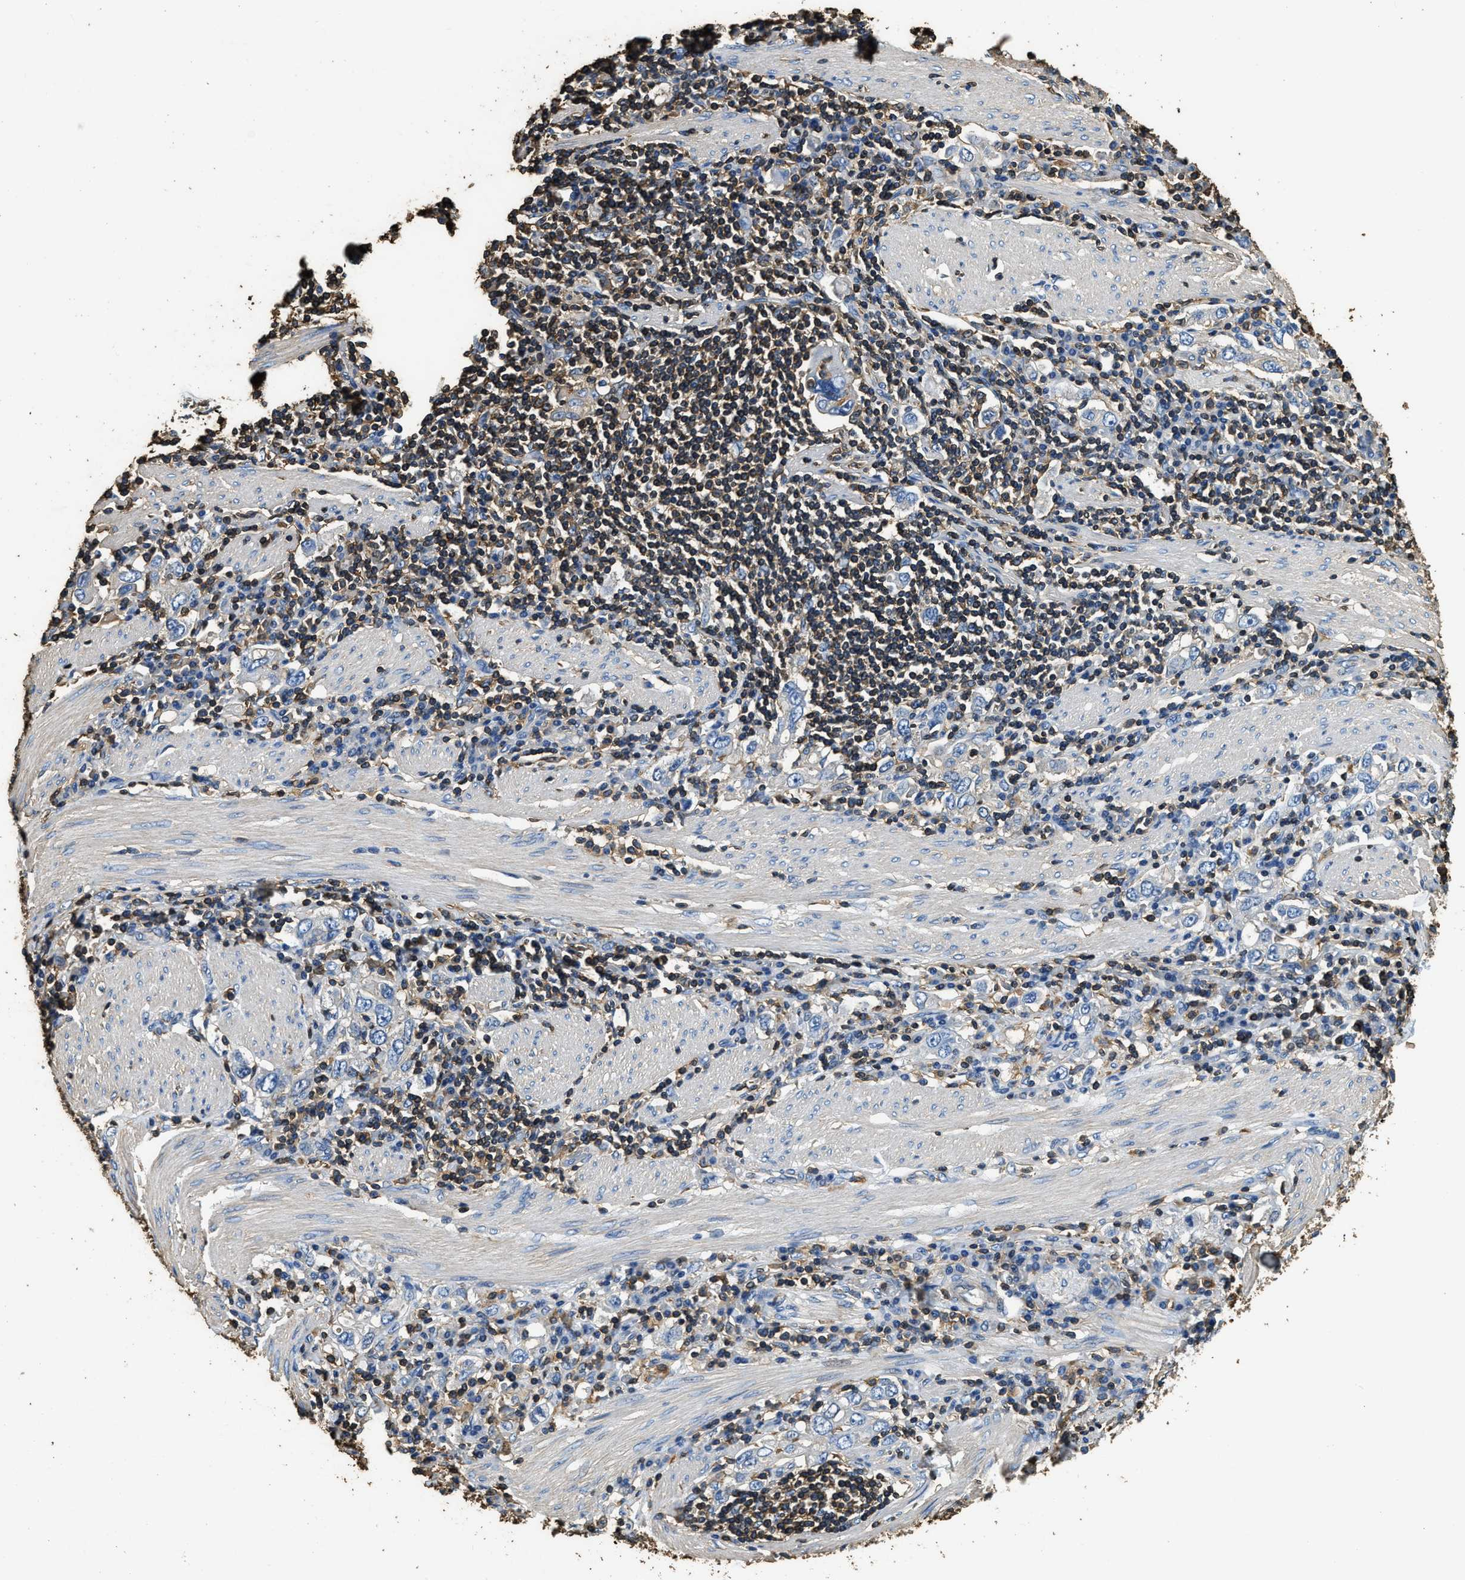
{"staining": {"intensity": "negative", "quantity": "none", "location": "none"}, "tissue": "stomach cancer", "cell_type": "Tumor cells", "image_type": "cancer", "snomed": [{"axis": "morphology", "description": "Adenocarcinoma, NOS"}, {"axis": "topography", "description": "Stomach, upper"}], "caption": "Protein analysis of stomach cancer exhibits no significant positivity in tumor cells.", "gene": "ACCS", "patient": {"sex": "male", "age": 62}}